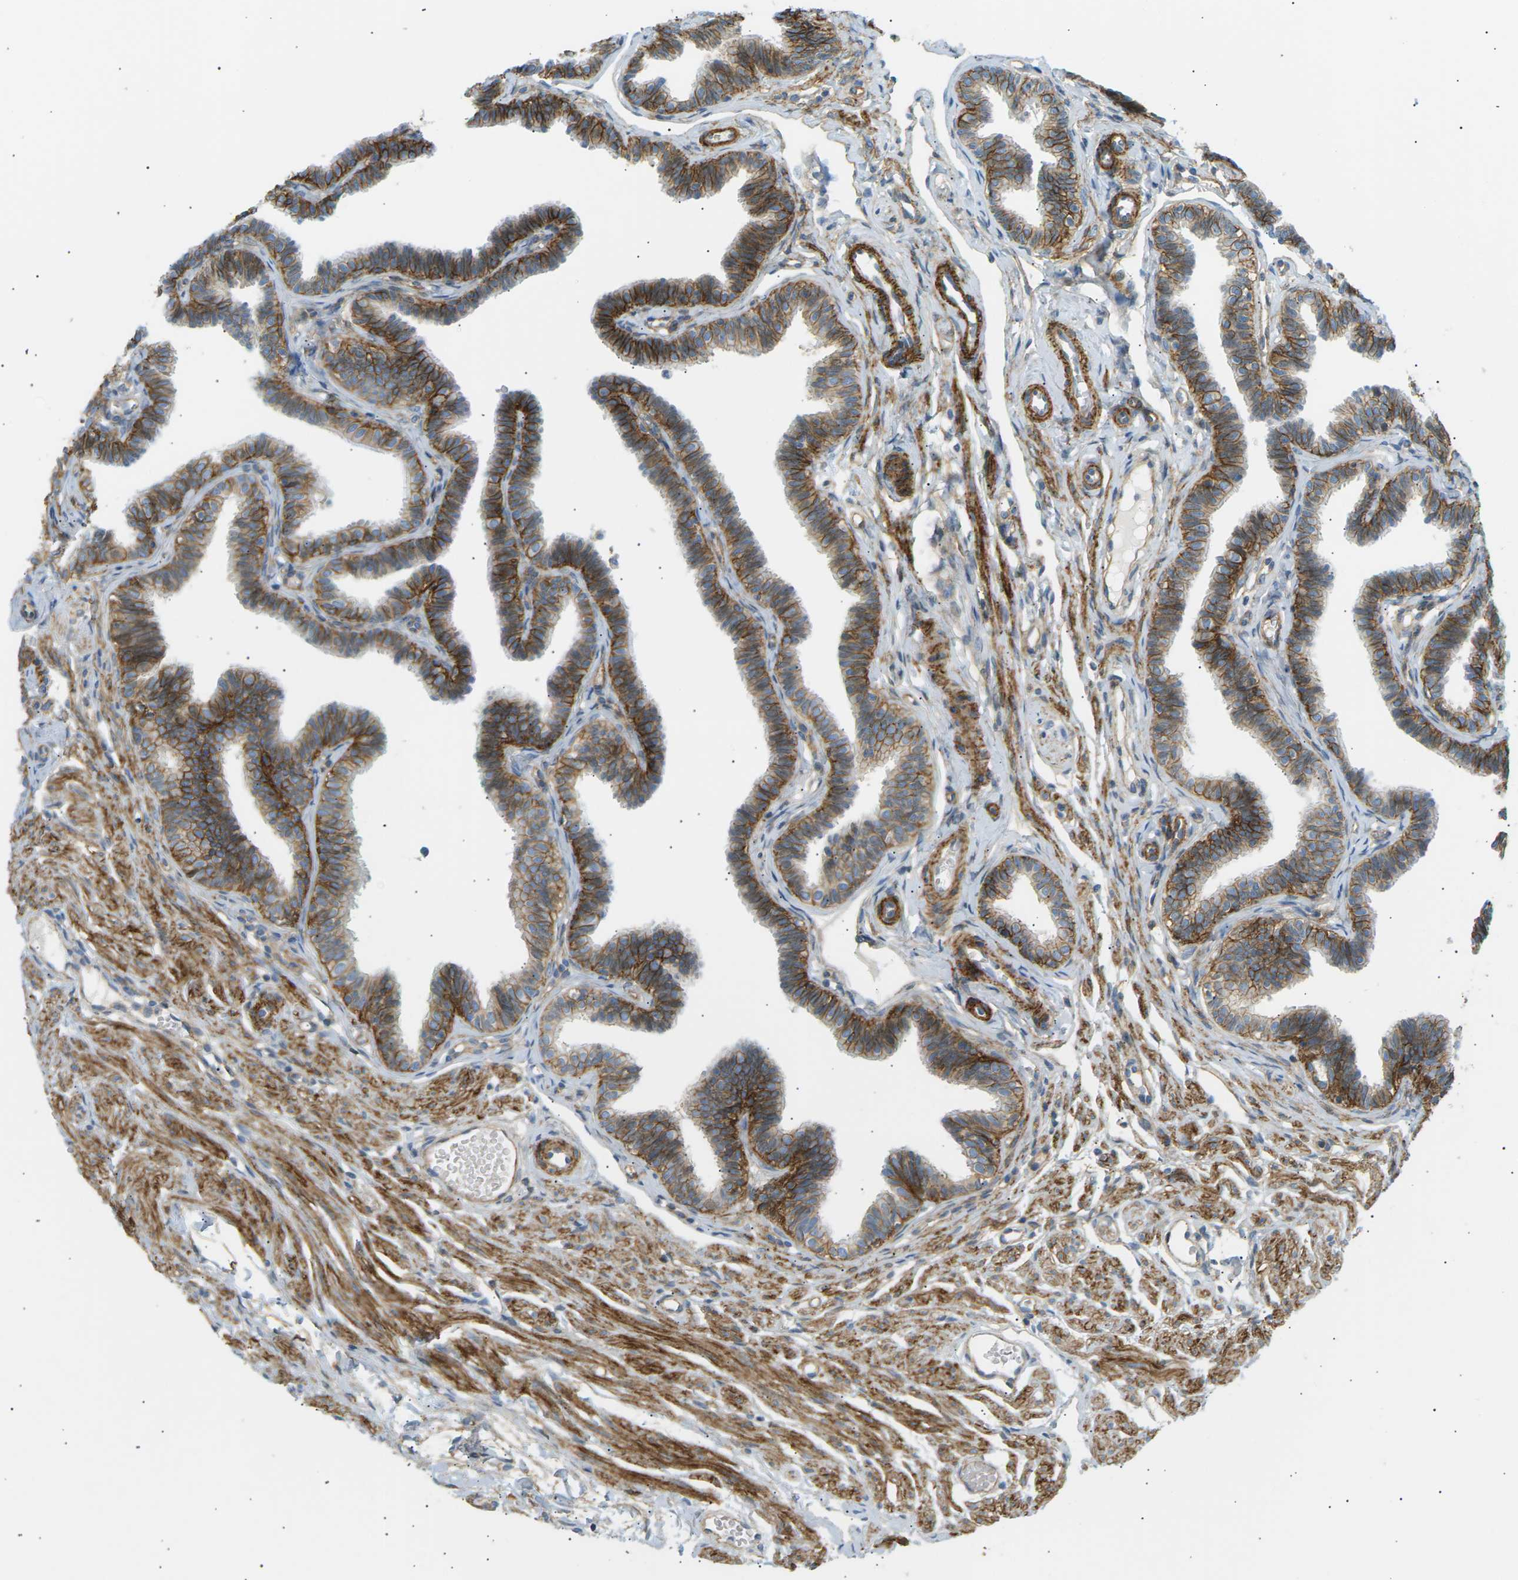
{"staining": {"intensity": "strong", "quantity": ">75%", "location": "cytoplasmic/membranous"}, "tissue": "fallopian tube", "cell_type": "Glandular cells", "image_type": "normal", "snomed": [{"axis": "morphology", "description": "Normal tissue, NOS"}, {"axis": "topography", "description": "Fallopian tube"}, {"axis": "topography", "description": "Ovary"}], "caption": "Human fallopian tube stained for a protein (brown) displays strong cytoplasmic/membranous positive expression in approximately >75% of glandular cells.", "gene": "ATP2B4", "patient": {"sex": "female", "age": 23}}